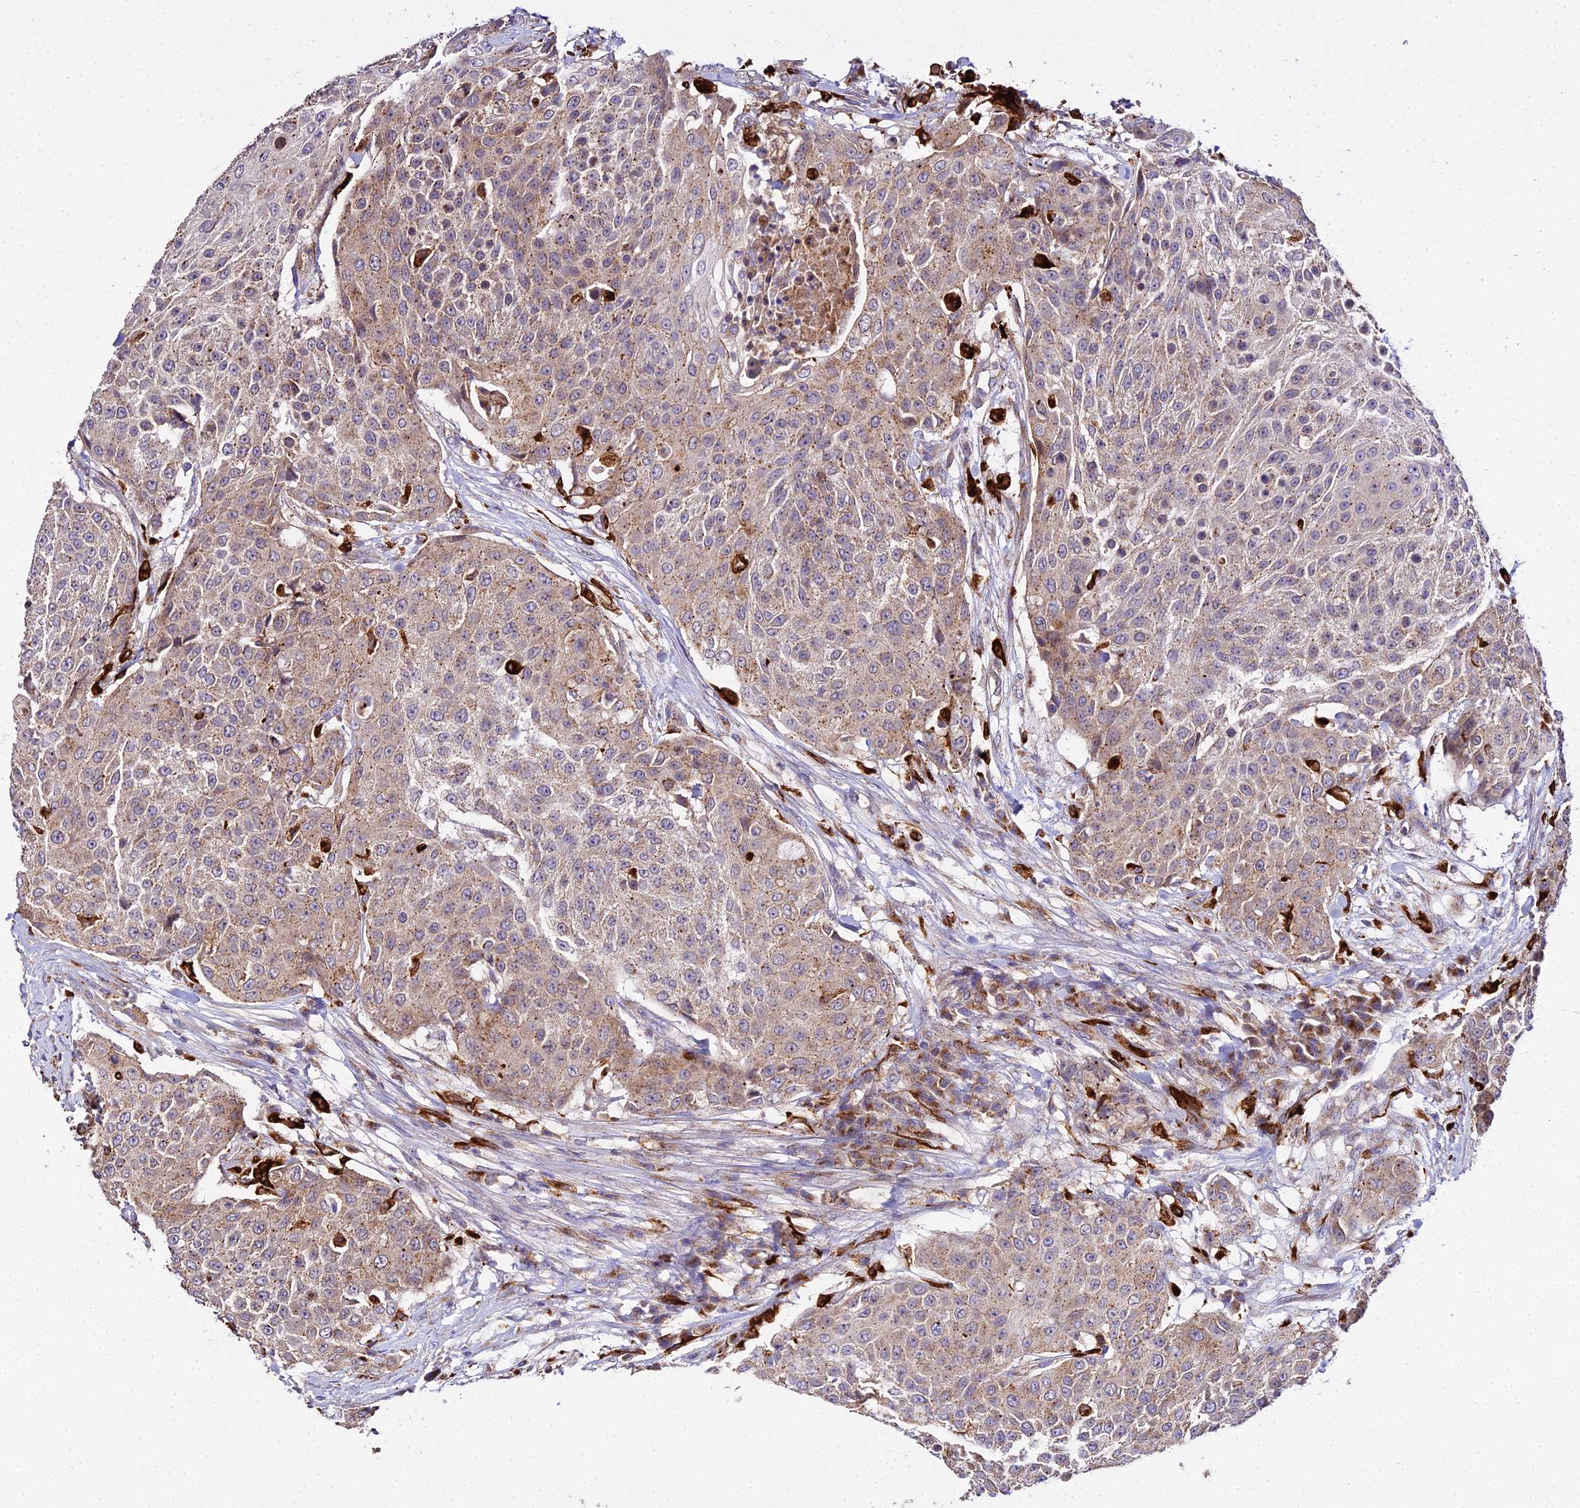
{"staining": {"intensity": "moderate", "quantity": ">75%", "location": "cytoplasmic/membranous"}, "tissue": "urothelial cancer", "cell_type": "Tumor cells", "image_type": "cancer", "snomed": [{"axis": "morphology", "description": "Urothelial carcinoma, High grade"}, {"axis": "topography", "description": "Urinary bladder"}], "caption": "High-grade urothelial carcinoma was stained to show a protein in brown. There is medium levels of moderate cytoplasmic/membranous positivity in about >75% of tumor cells.", "gene": "PEX19", "patient": {"sex": "female", "age": 63}}